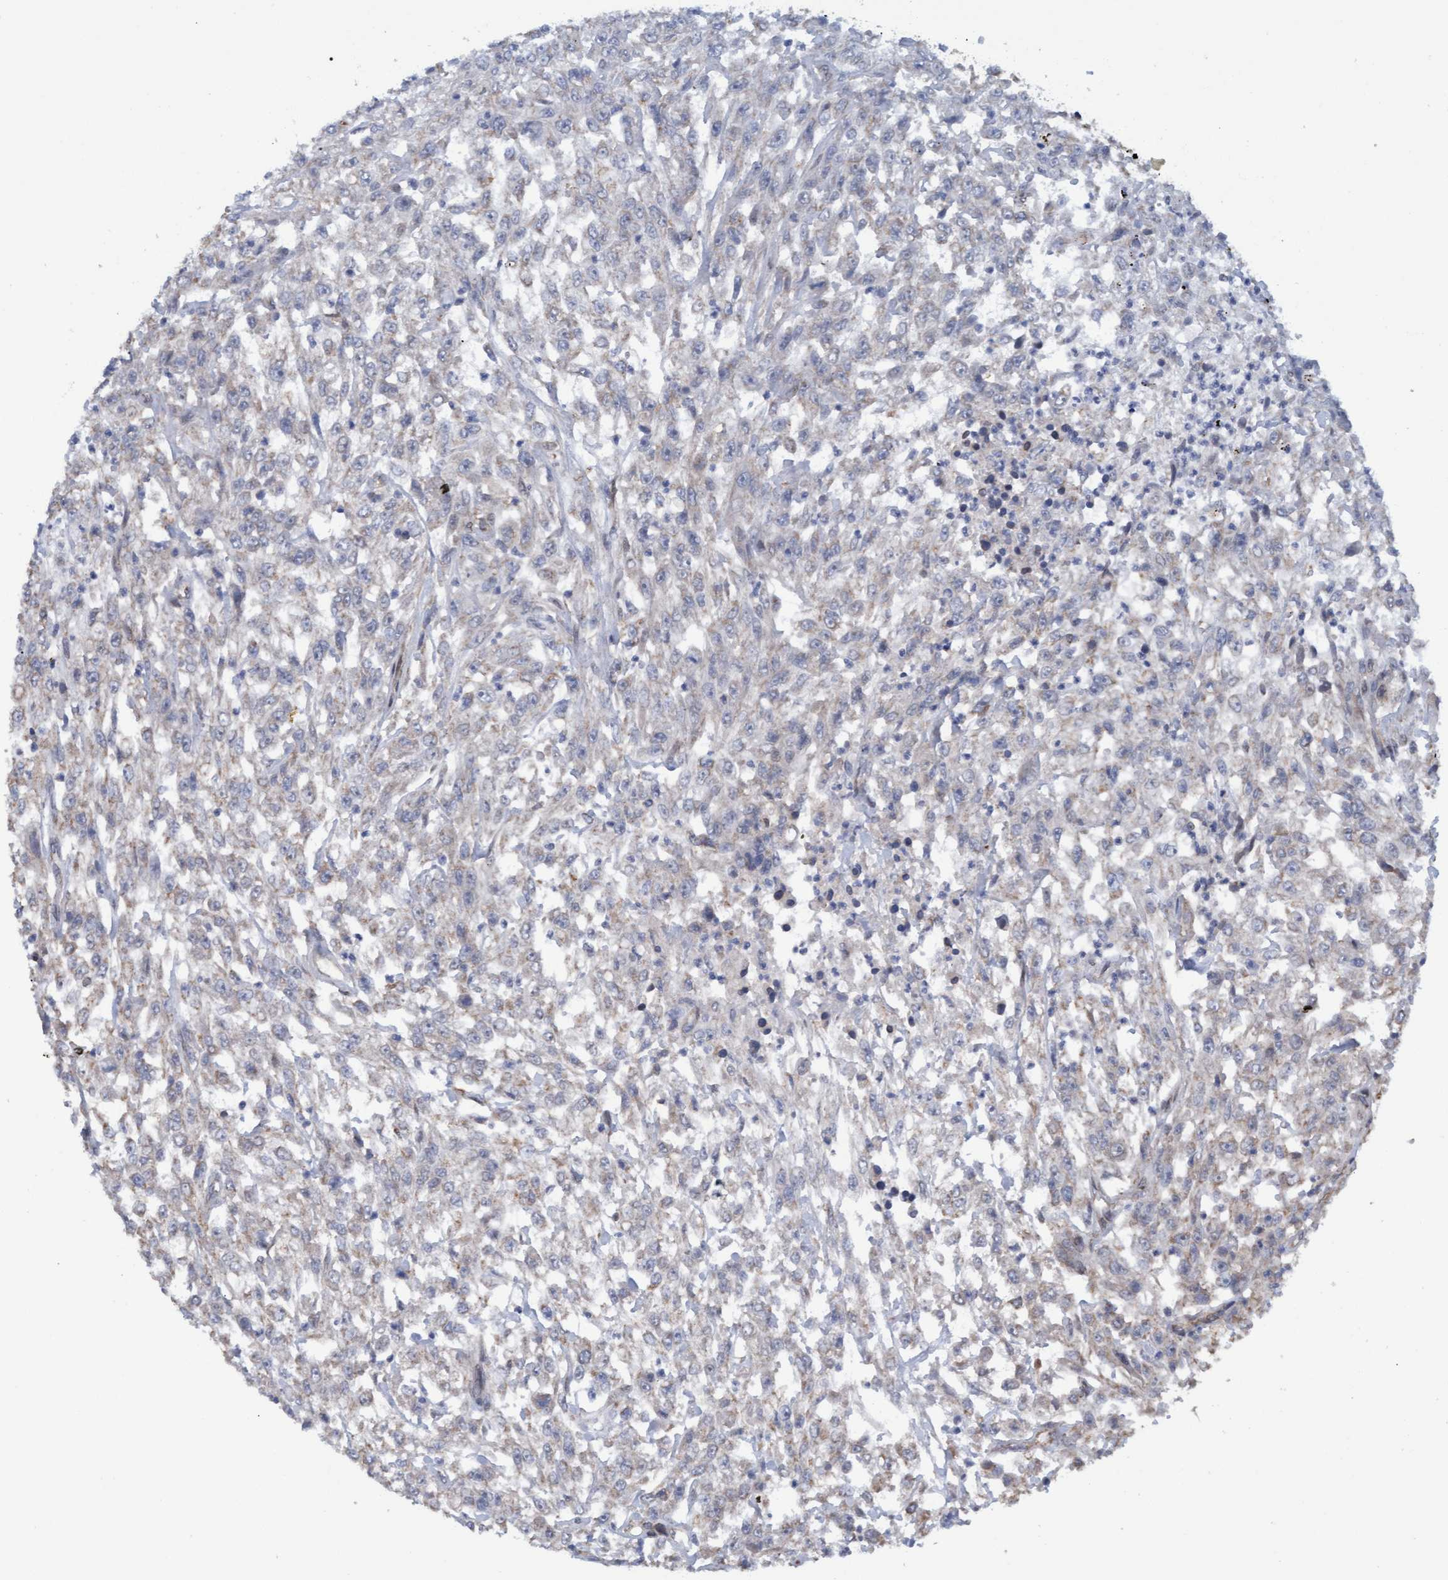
{"staining": {"intensity": "weak", "quantity": "<25%", "location": "cytoplasmic/membranous"}, "tissue": "urothelial cancer", "cell_type": "Tumor cells", "image_type": "cancer", "snomed": [{"axis": "morphology", "description": "Urothelial carcinoma, High grade"}, {"axis": "topography", "description": "Urinary bladder"}], "caption": "The immunohistochemistry photomicrograph has no significant expression in tumor cells of urothelial cancer tissue.", "gene": "MGLL", "patient": {"sex": "male", "age": 46}}